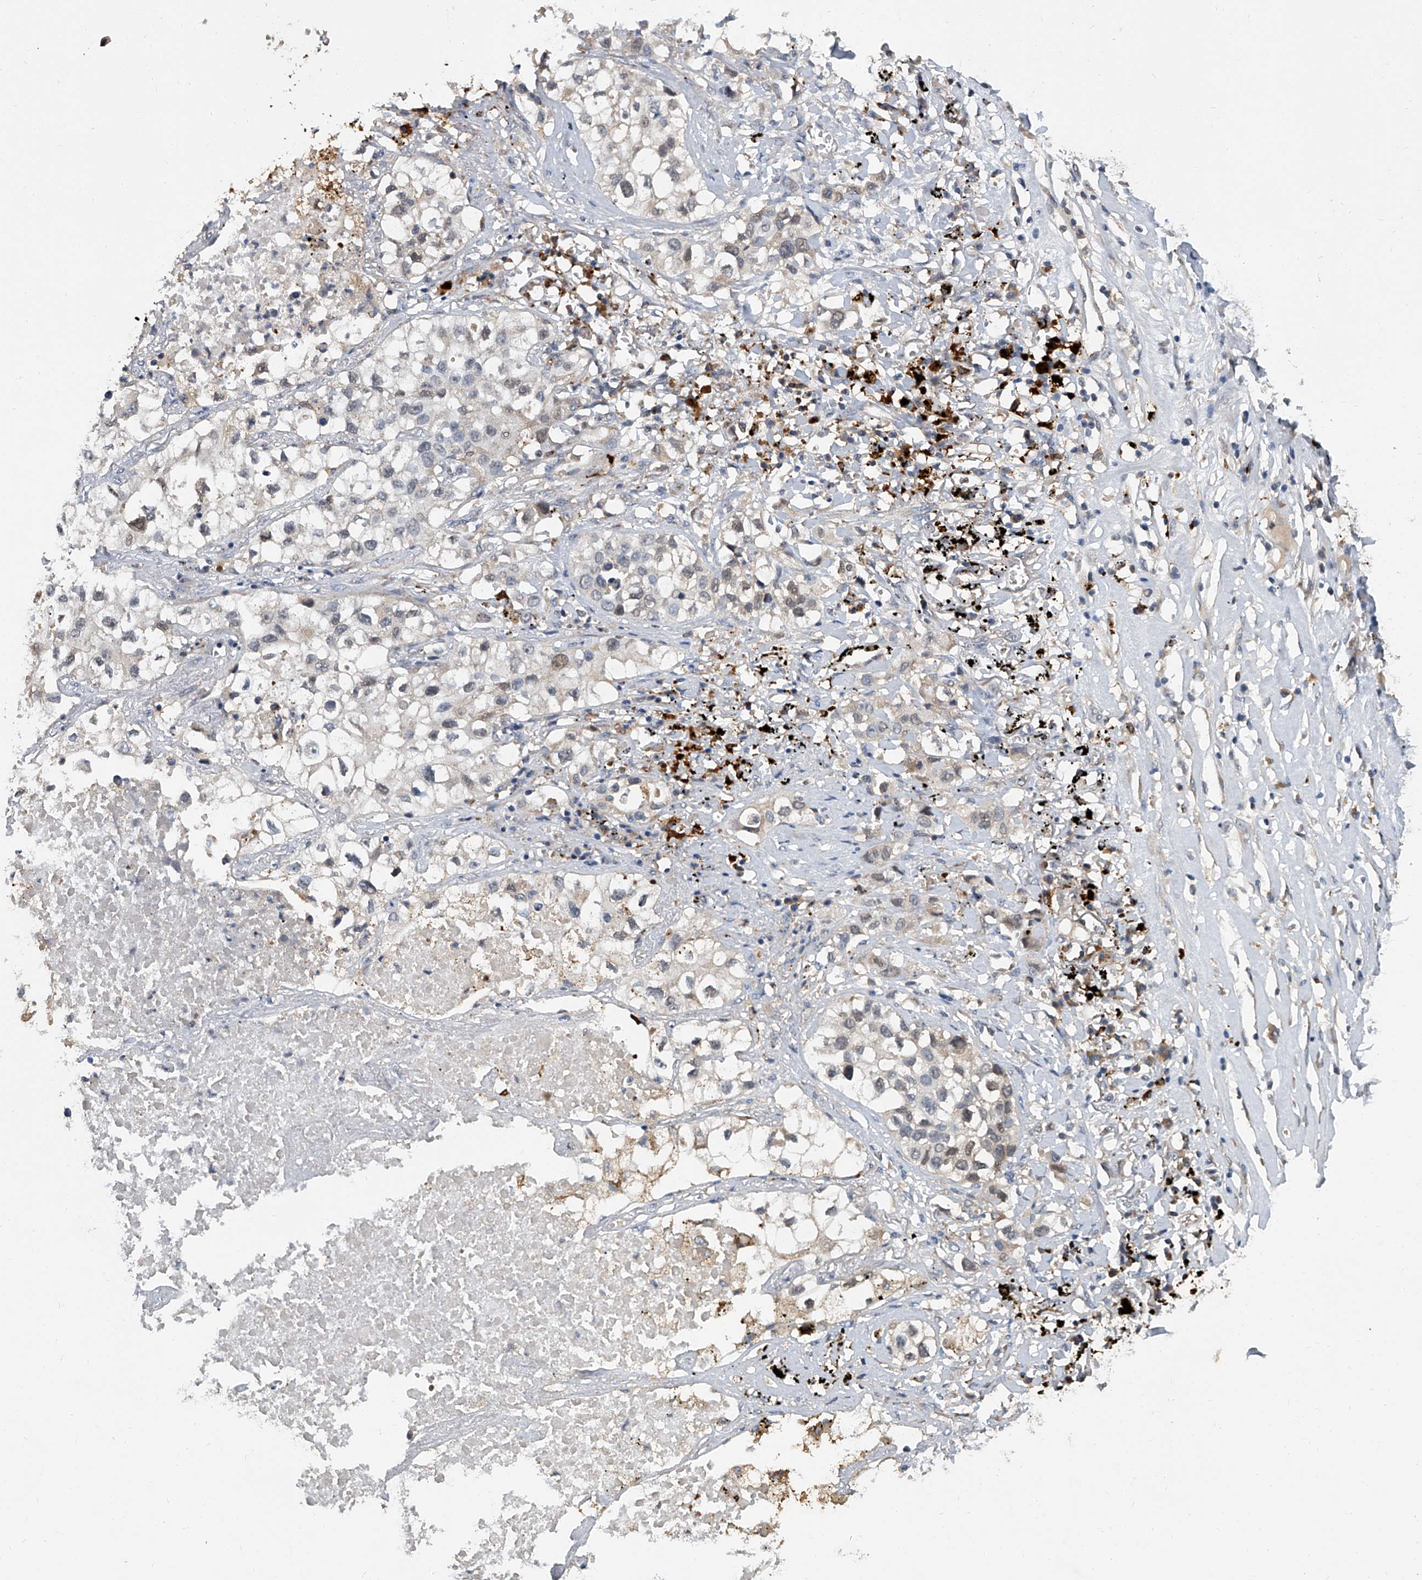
{"staining": {"intensity": "negative", "quantity": "none", "location": "none"}, "tissue": "lung cancer", "cell_type": "Tumor cells", "image_type": "cancer", "snomed": [{"axis": "morphology", "description": "Adenocarcinoma, NOS"}, {"axis": "topography", "description": "Lung"}], "caption": "Tumor cells are negative for protein expression in human lung cancer (adenocarcinoma).", "gene": "JAG2", "patient": {"sex": "male", "age": 63}}